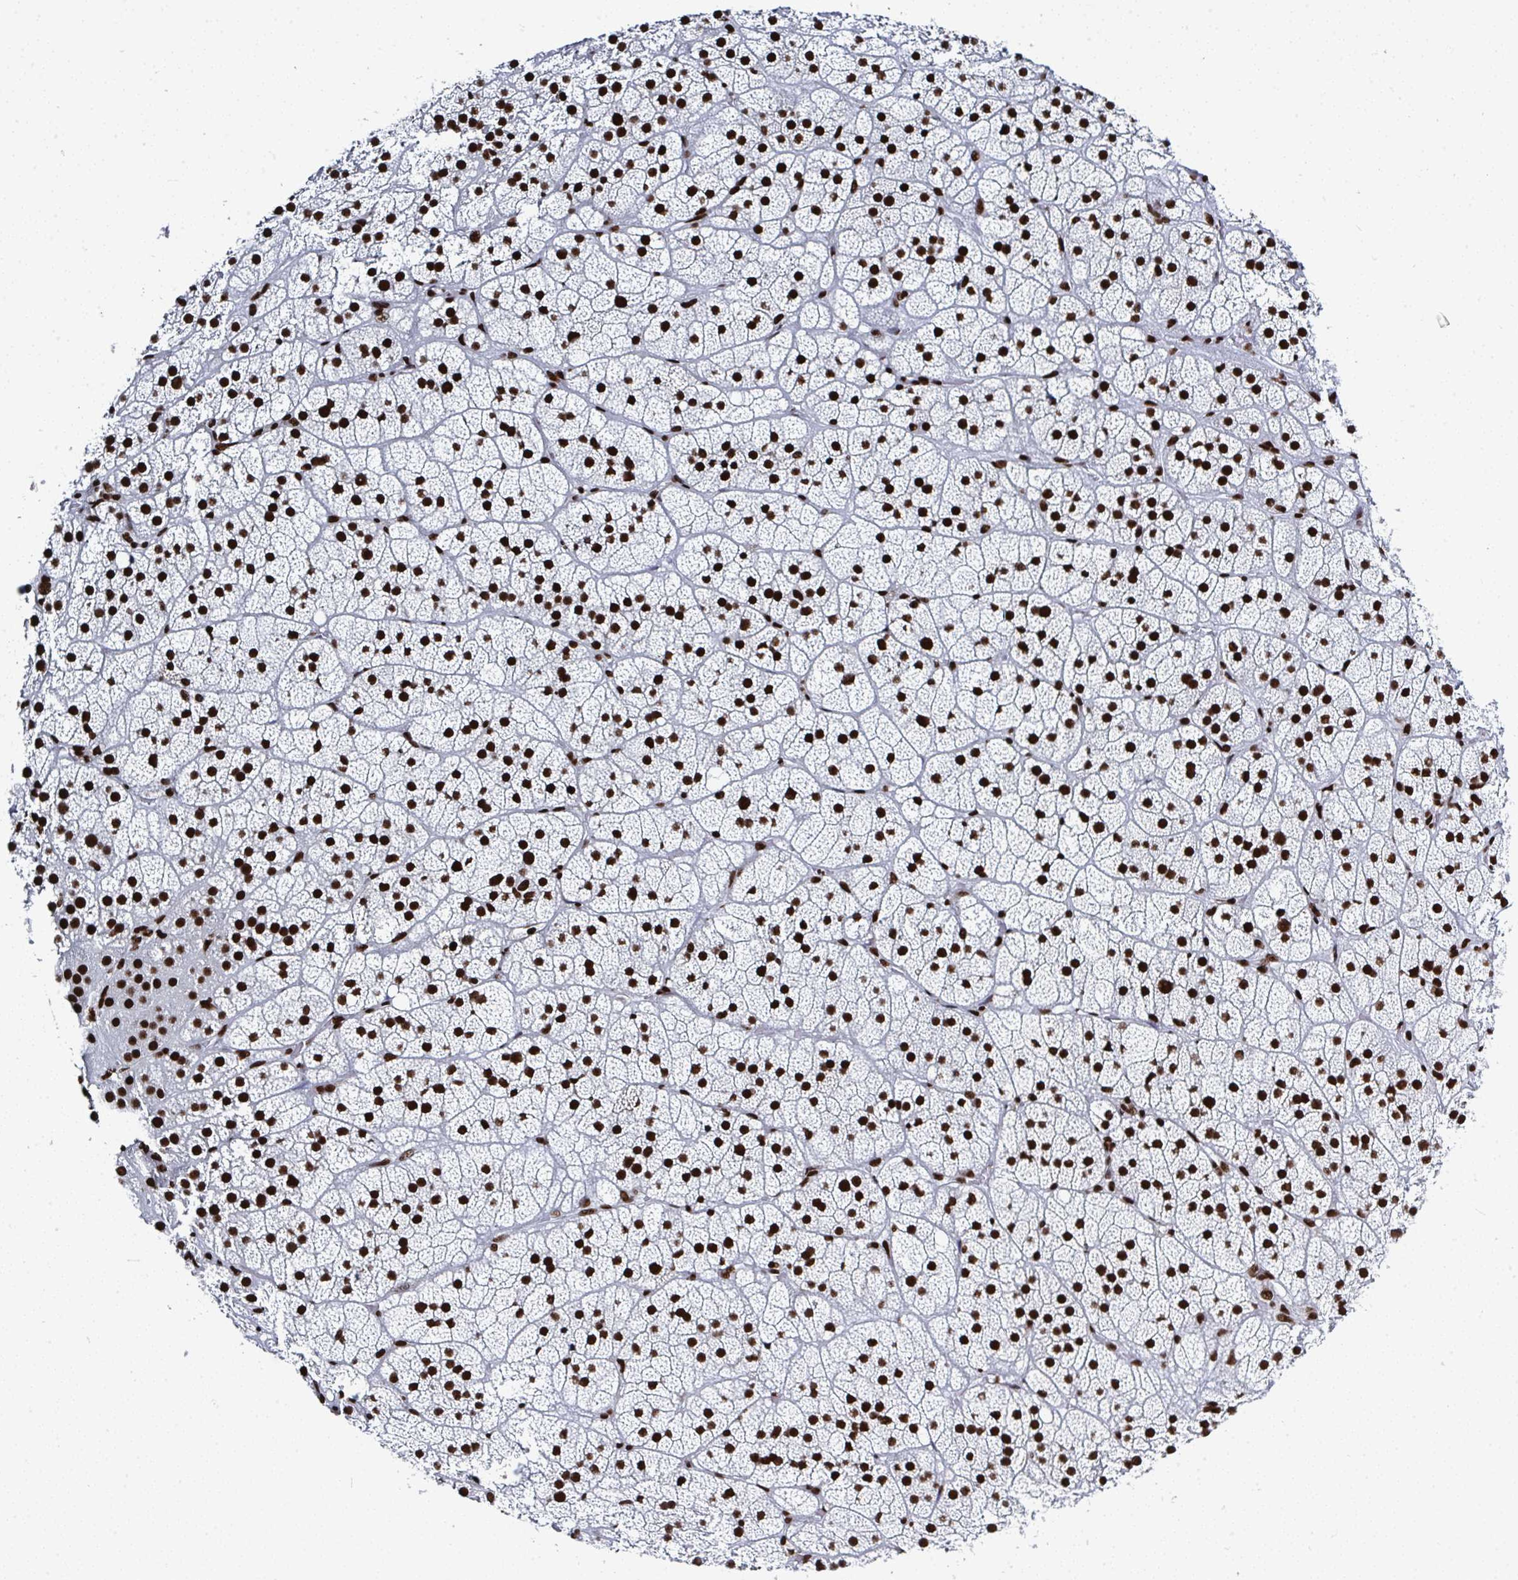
{"staining": {"intensity": "strong", "quantity": ">75%", "location": "nuclear"}, "tissue": "adrenal gland", "cell_type": "Glandular cells", "image_type": "normal", "snomed": [{"axis": "morphology", "description": "Normal tissue, NOS"}, {"axis": "topography", "description": "Adrenal gland"}], "caption": "Adrenal gland was stained to show a protein in brown. There is high levels of strong nuclear positivity in approximately >75% of glandular cells. The staining was performed using DAB (3,3'-diaminobenzidine) to visualize the protein expression in brown, while the nuclei were stained in blue with hematoxylin (Magnification: 20x).", "gene": "GAR1", "patient": {"sex": "male", "age": 57}}